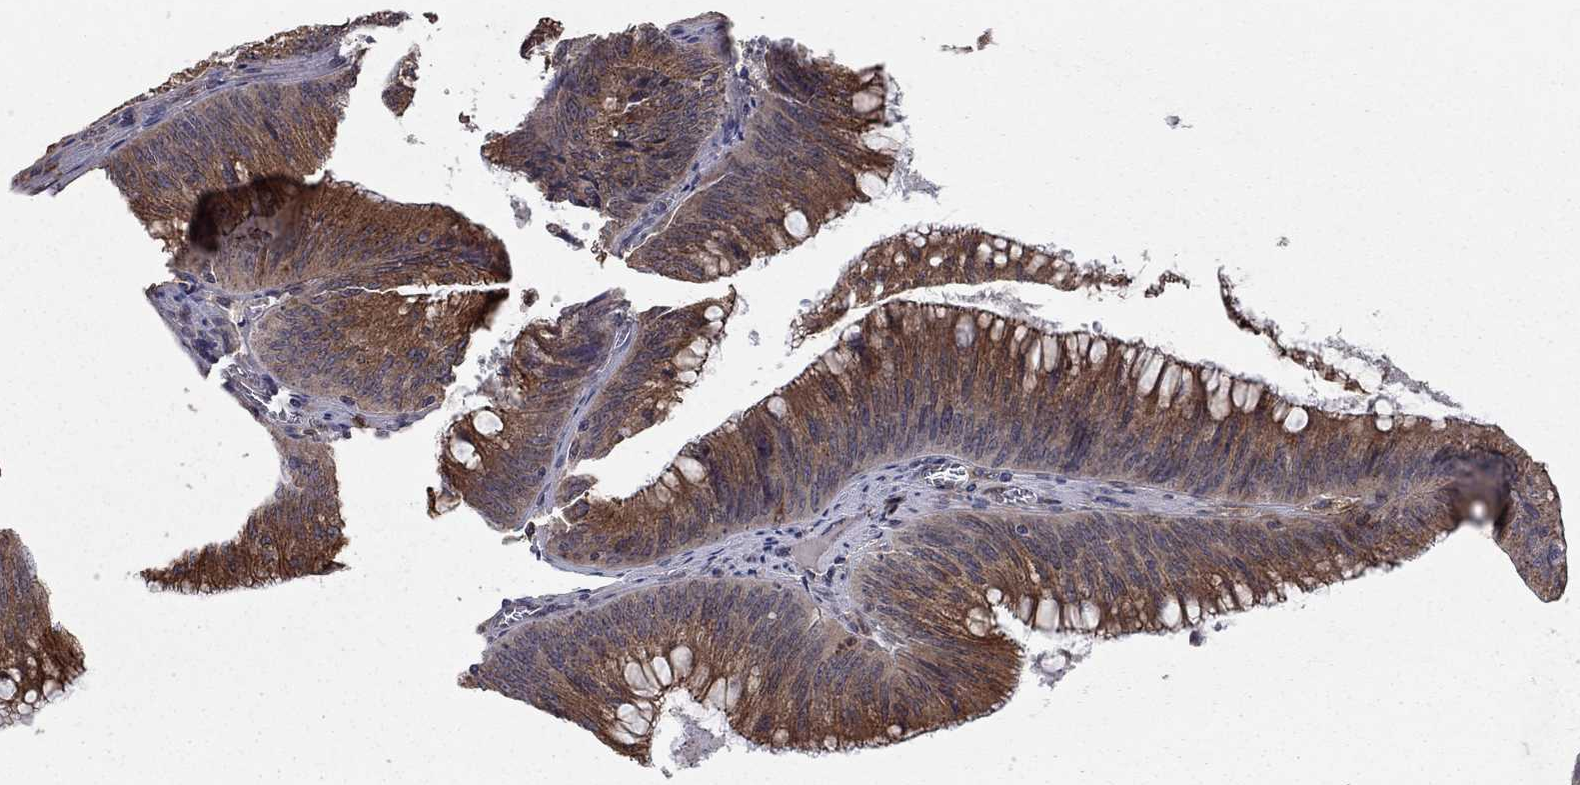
{"staining": {"intensity": "moderate", "quantity": "25%-75%", "location": "cytoplasmic/membranous"}, "tissue": "colorectal cancer", "cell_type": "Tumor cells", "image_type": "cancer", "snomed": [{"axis": "morphology", "description": "Adenocarcinoma, NOS"}, {"axis": "topography", "description": "Rectum"}], "caption": "Colorectal cancer (adenocarcinoma) stained for a protein (brown) shows moderate cytoplasmic/membranous positive positivity in about 25%-75% of tumor cells.", "gene": "YIF1A", "patient": {"sex": "female", "age": 72}}